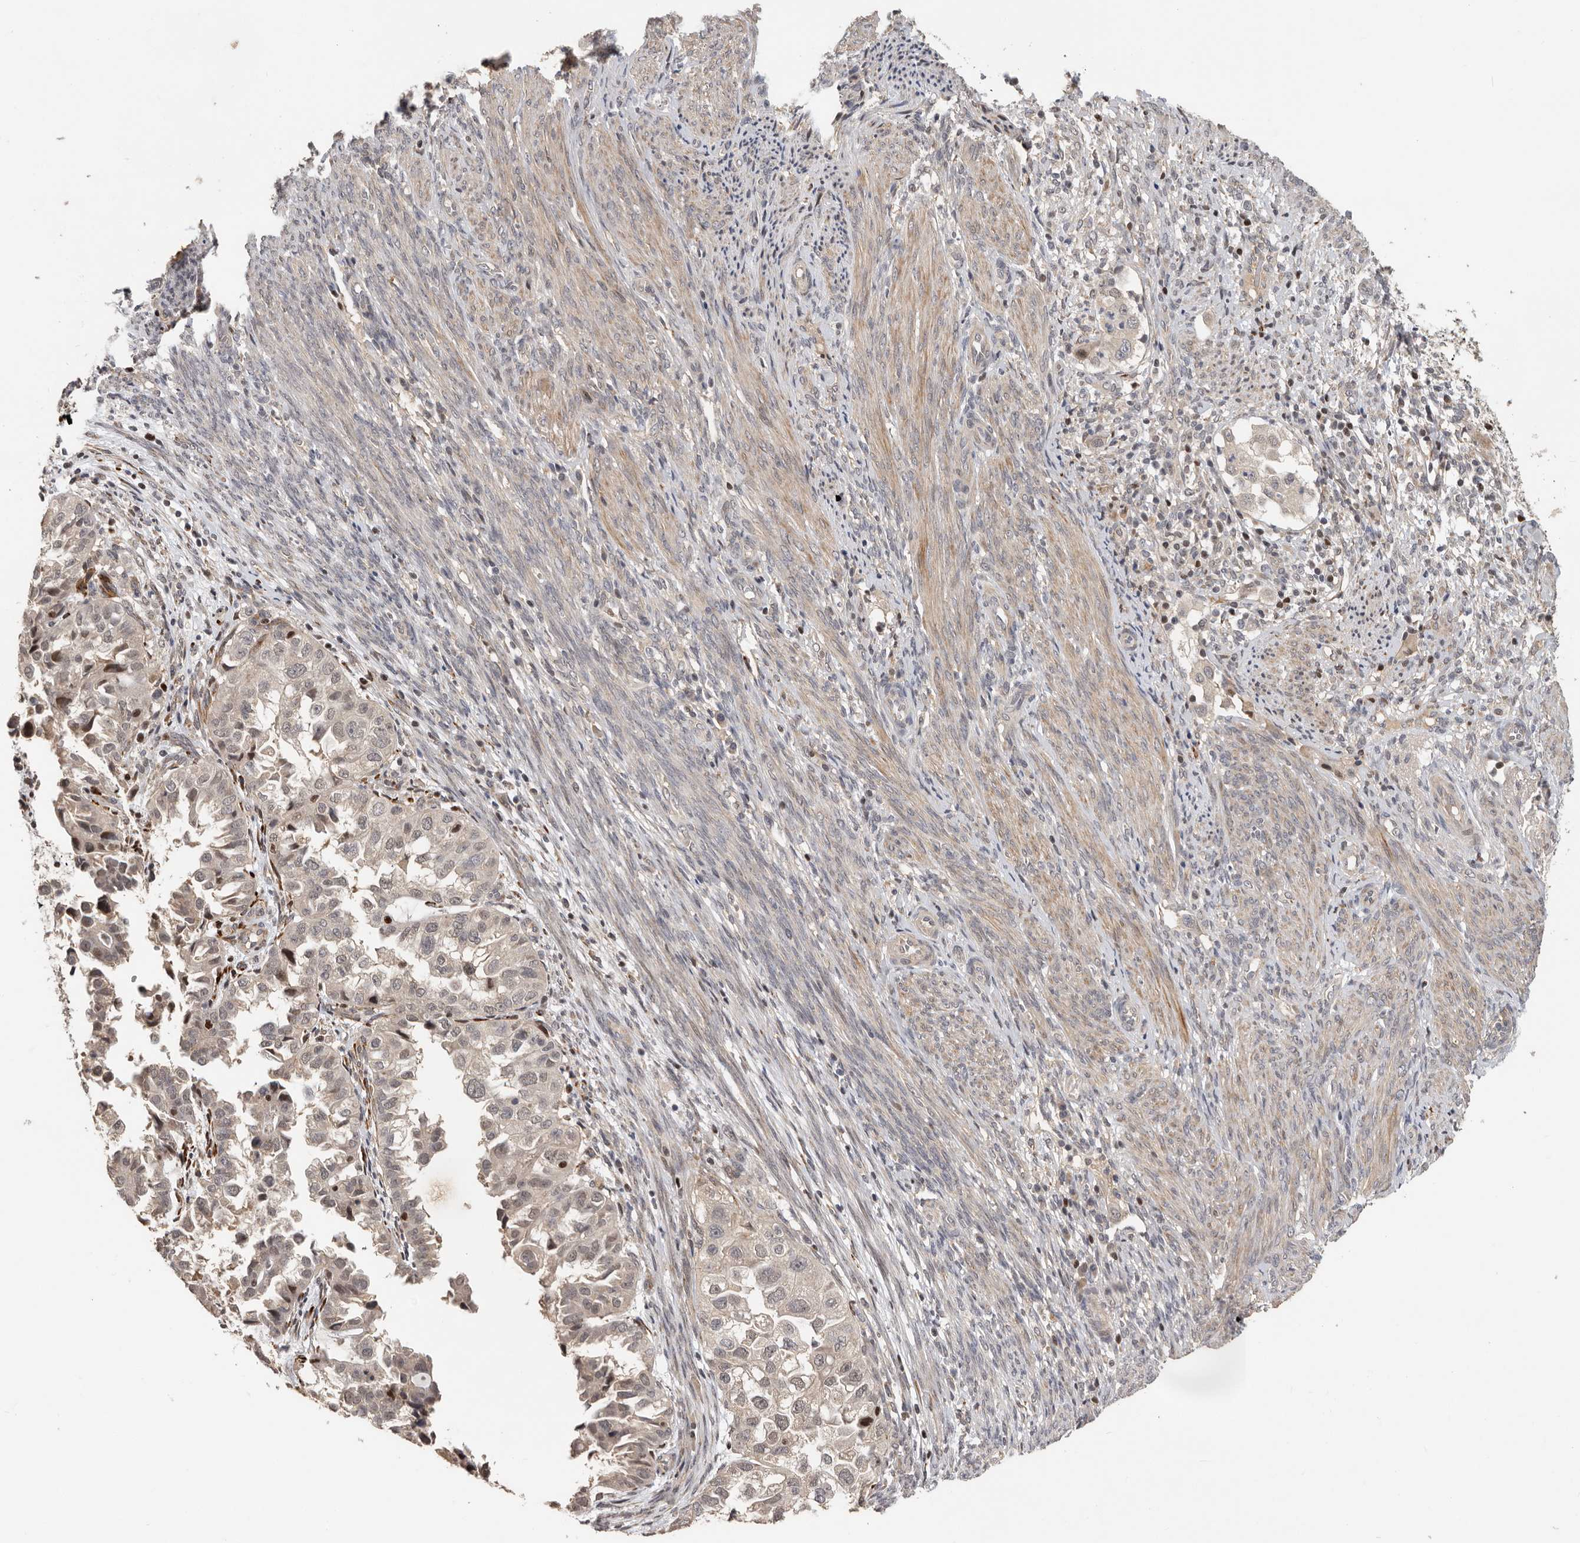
{"staining": {"intensity": "moderate", "quantity": "<25%", "location": "nuclear"}, "tissue": "endometrial cancer", "cell_type": "Tumor cells", "image_type": "cancer", "snomed": [{"axis": "morphology", "description": "Adenocarcinoma, NOS"}, {"axis": "topography", "description": "Endometrium"}], "caption": "Tumor cells show low levels of moderate nuclear staining in about <25% of cells in endometrial cancer.", "gene": "HENMT1", "patient": {"sex": "female", "age": 85}}